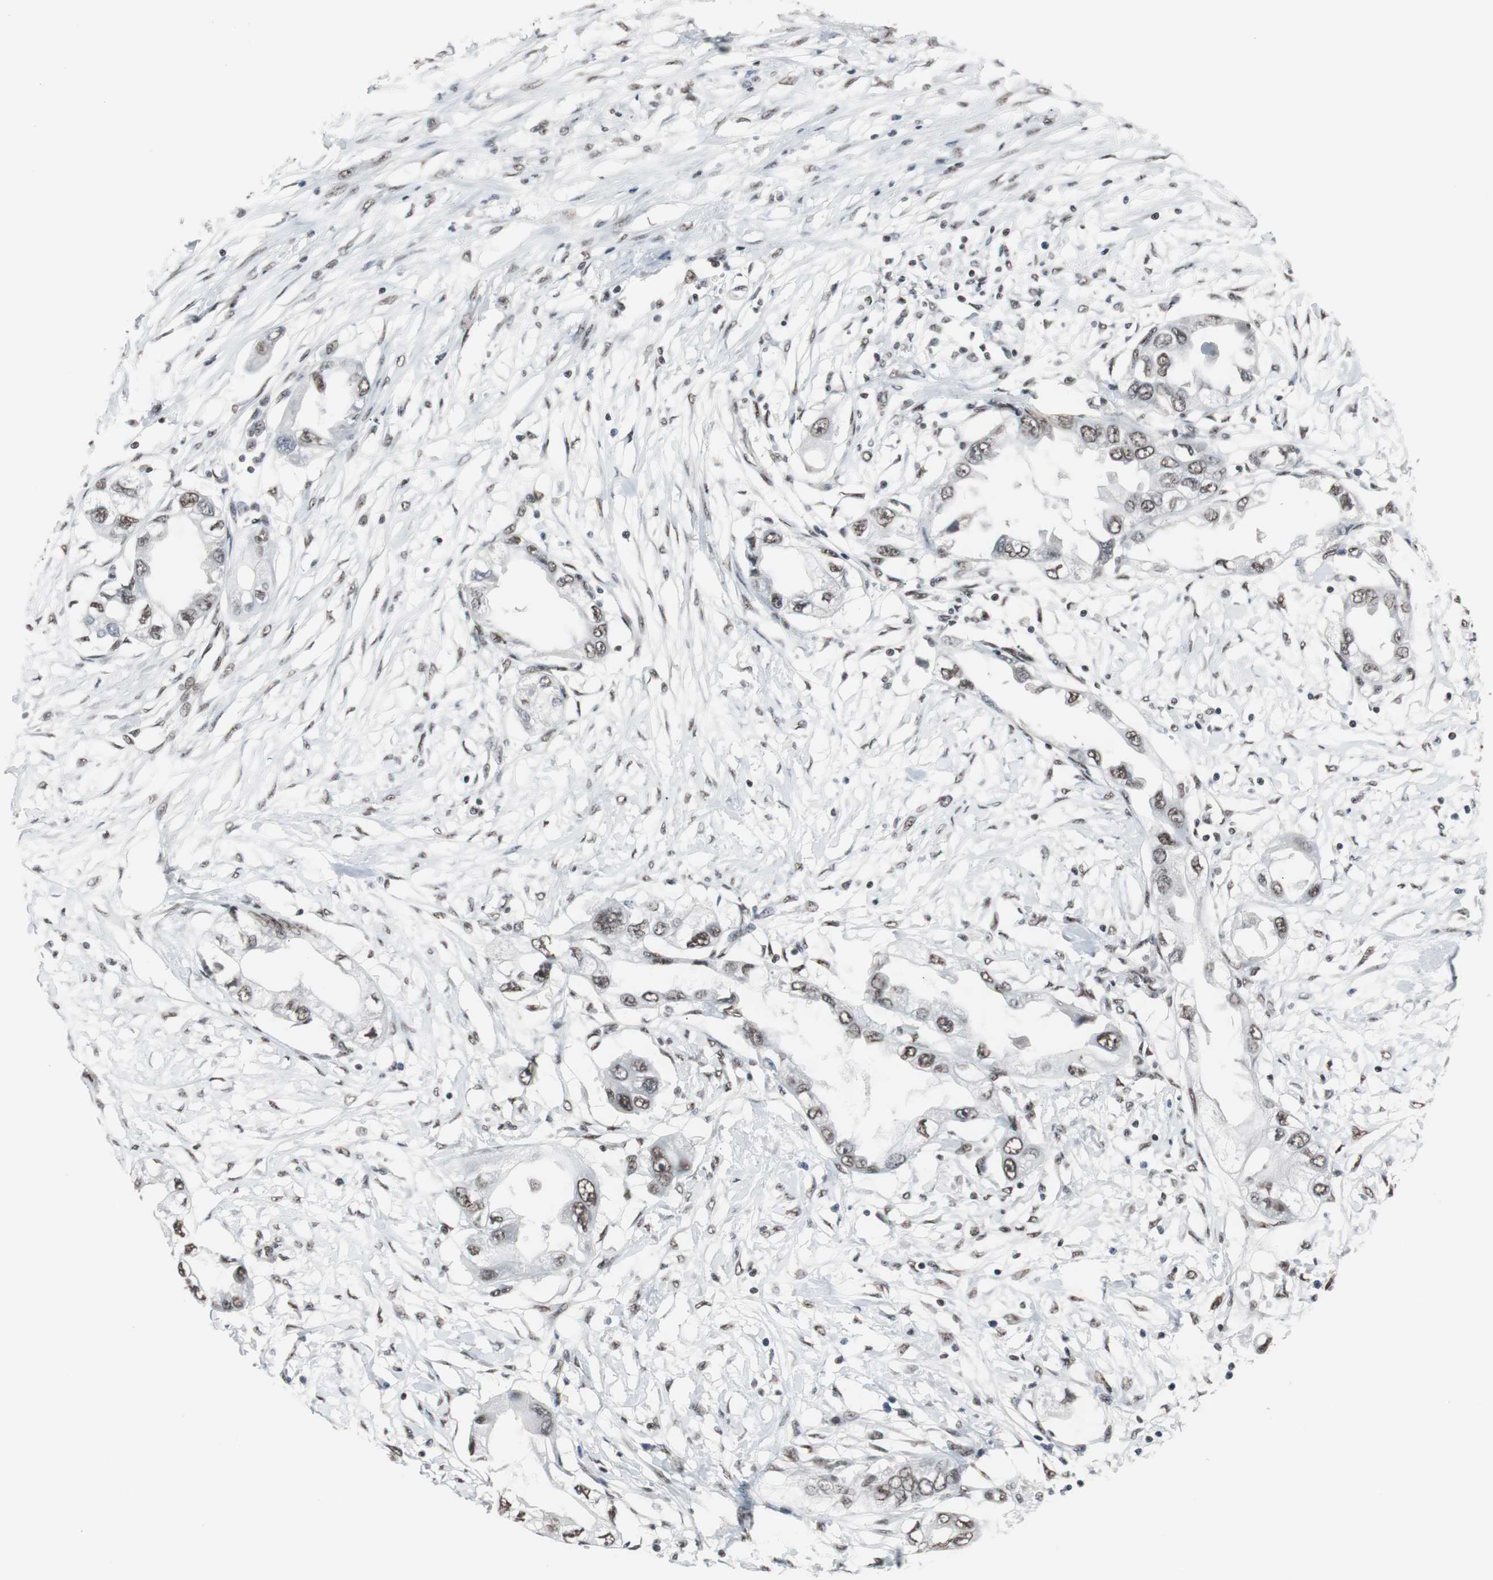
{"staining": {"intensity": "moderate", "quantity": ">75%", "location": "nuclear"}, "tissue": "endometrial cancer", "cell_type": "Tumor cells", "image_type": "cancer", "snomed": [{"axis": "morphology", "description": "Adenocarcinoma, NOS"}, {"axis": "topography", "description": "Endometrium"}], "caption": "Tumor cells exhibit medium levels of moderate nuclear staining in approximately >75% of cells in human adenocarcinoma (endometrial). The staining is performed using DAB (3,3'-diaminobenzidine) brown chromogen to label protein expression. The nuclei are counter-stained blue using hematoxylin.", "gene": "TAF7", "patient": {"sex": "female", "age": 67}}